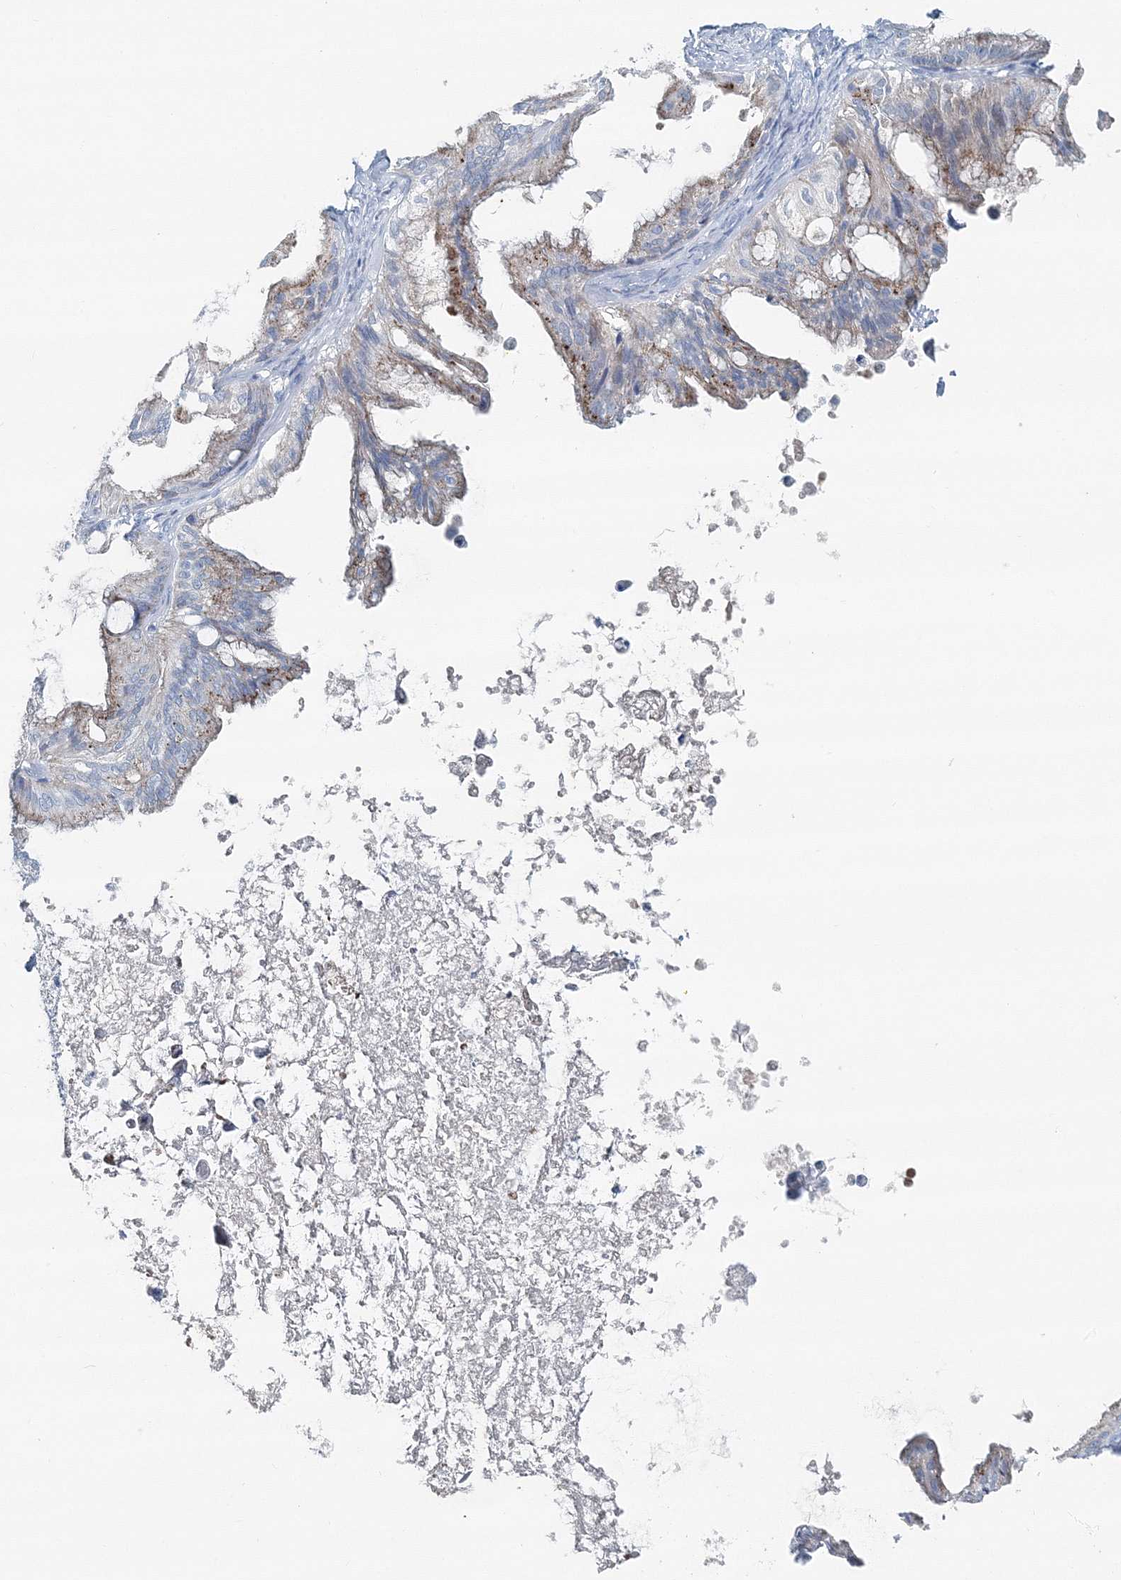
{"staining": {"intensity": "moderate", "quantity": "<25%", "location": "cytoplasmic/membranous"}, "tissue": "ovarian cancer", "cell_type": "Tumor cells", "image_type": "cancer", "snomed": [{"axis": "morphology", "description": "Cystadenocarcinoma, mucinous, NOS"}, {"axis": "topography", "description": "Ovary"}], "caption": "Immunohistochemical staining of human ovarian mucinous cystadenocarcinoma reveals low levels of moderate cytoplasmic/membranous expression in approximately <25% of tumor cells.", "gene": "GABARAPL2", "patient": {"sex": "female", "age": 71}}